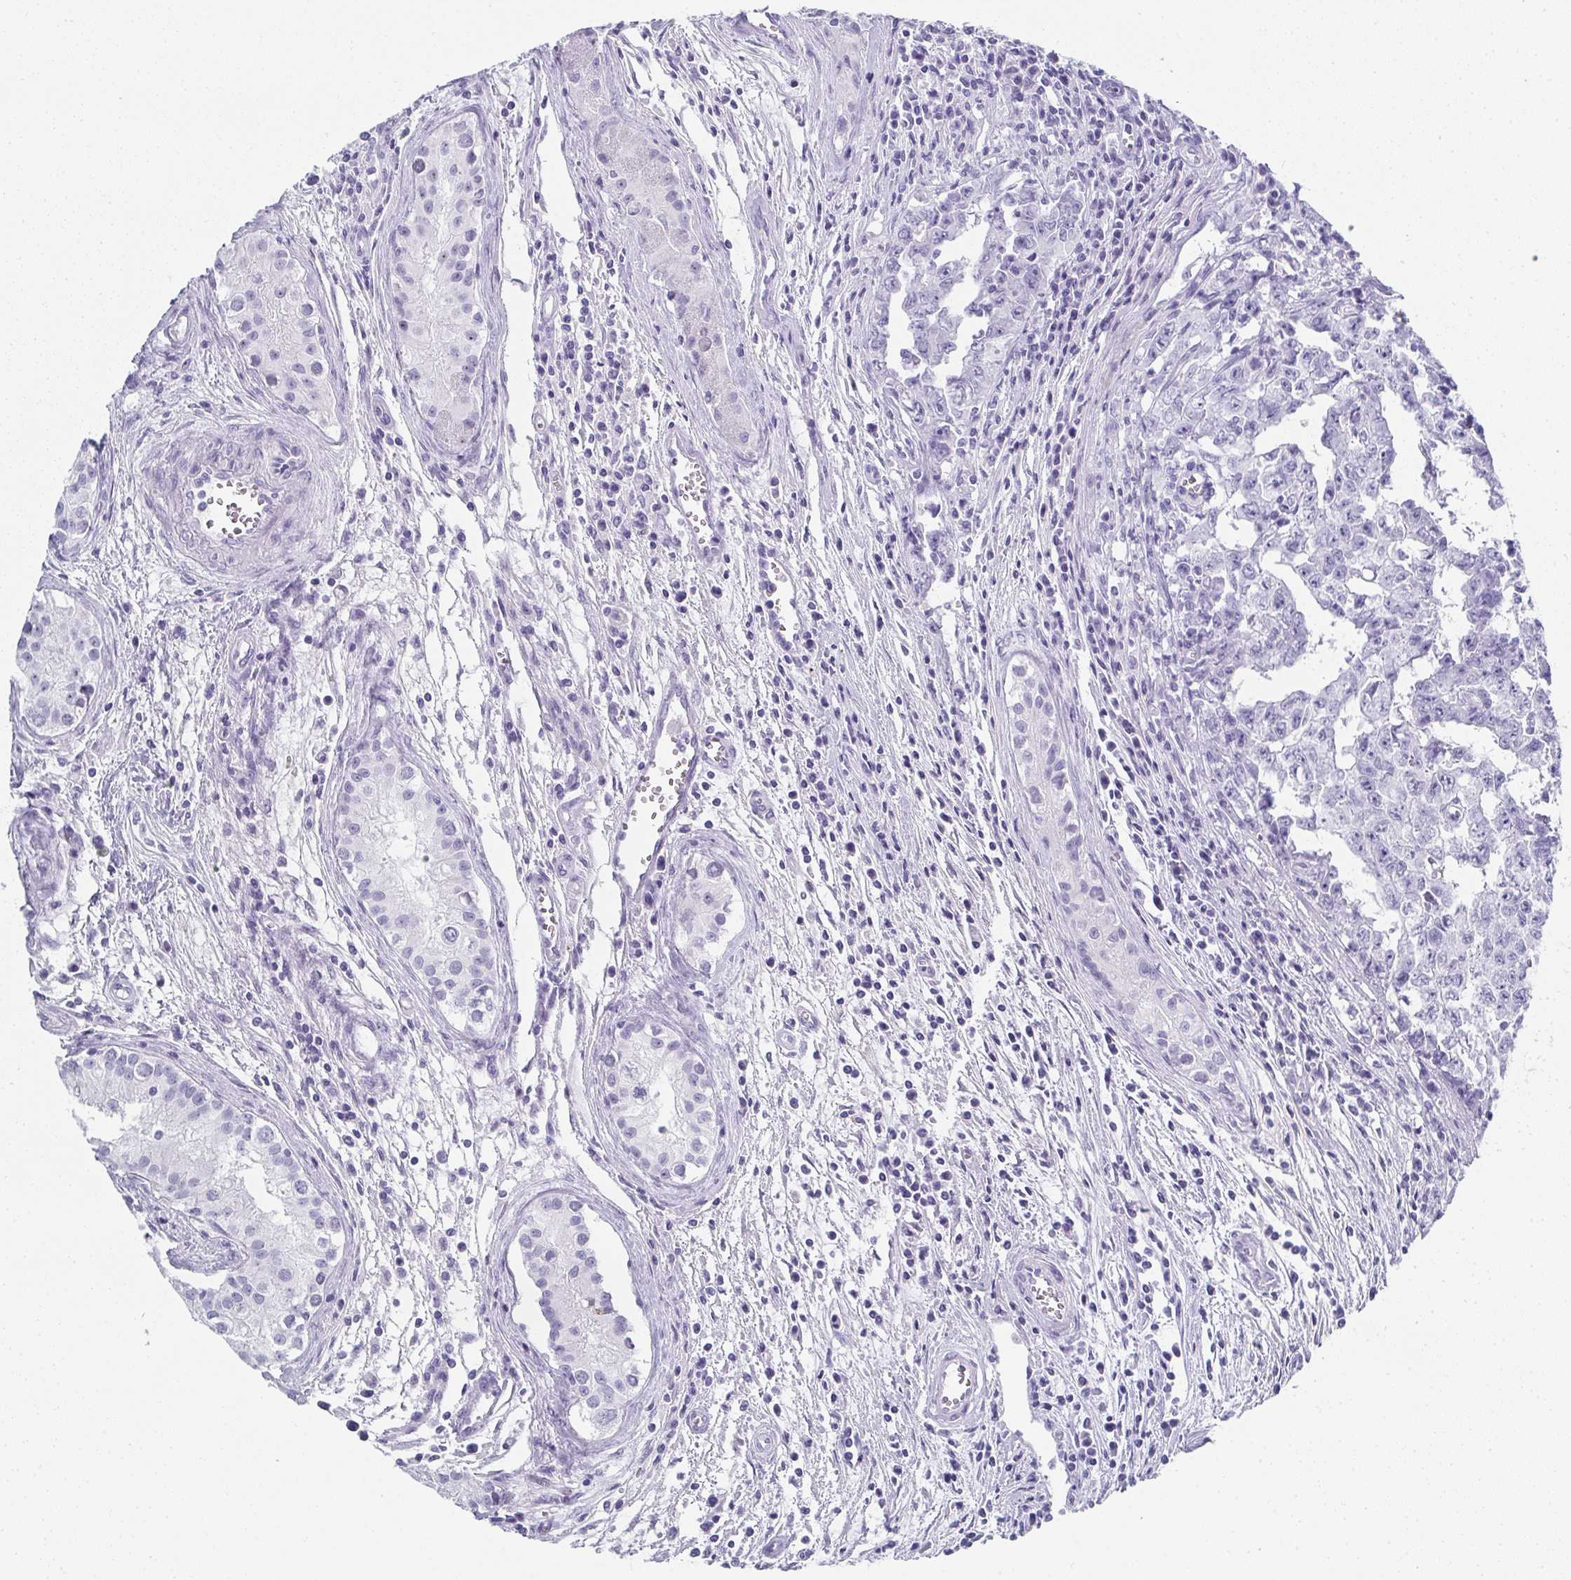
{"staining": {"intensity": "negative", "quantity": "none", "location": "none"}, "tissue": "testis cancer", "cell_type": "Tumor cells", "image_type": "cancer", "snomed": [{"axis": "morphology", "description": "Carcinoma, Embryonal, NOS"}, {"axis": "topography", "description": "Testis"}], "caption": "Immunohistochemical staining of human testis cancer shows no significant expression in tumor cells. Nuclei are stained in blue.", "gene": "SYCP1", "patient": {"sex": "male", "age": 24}}